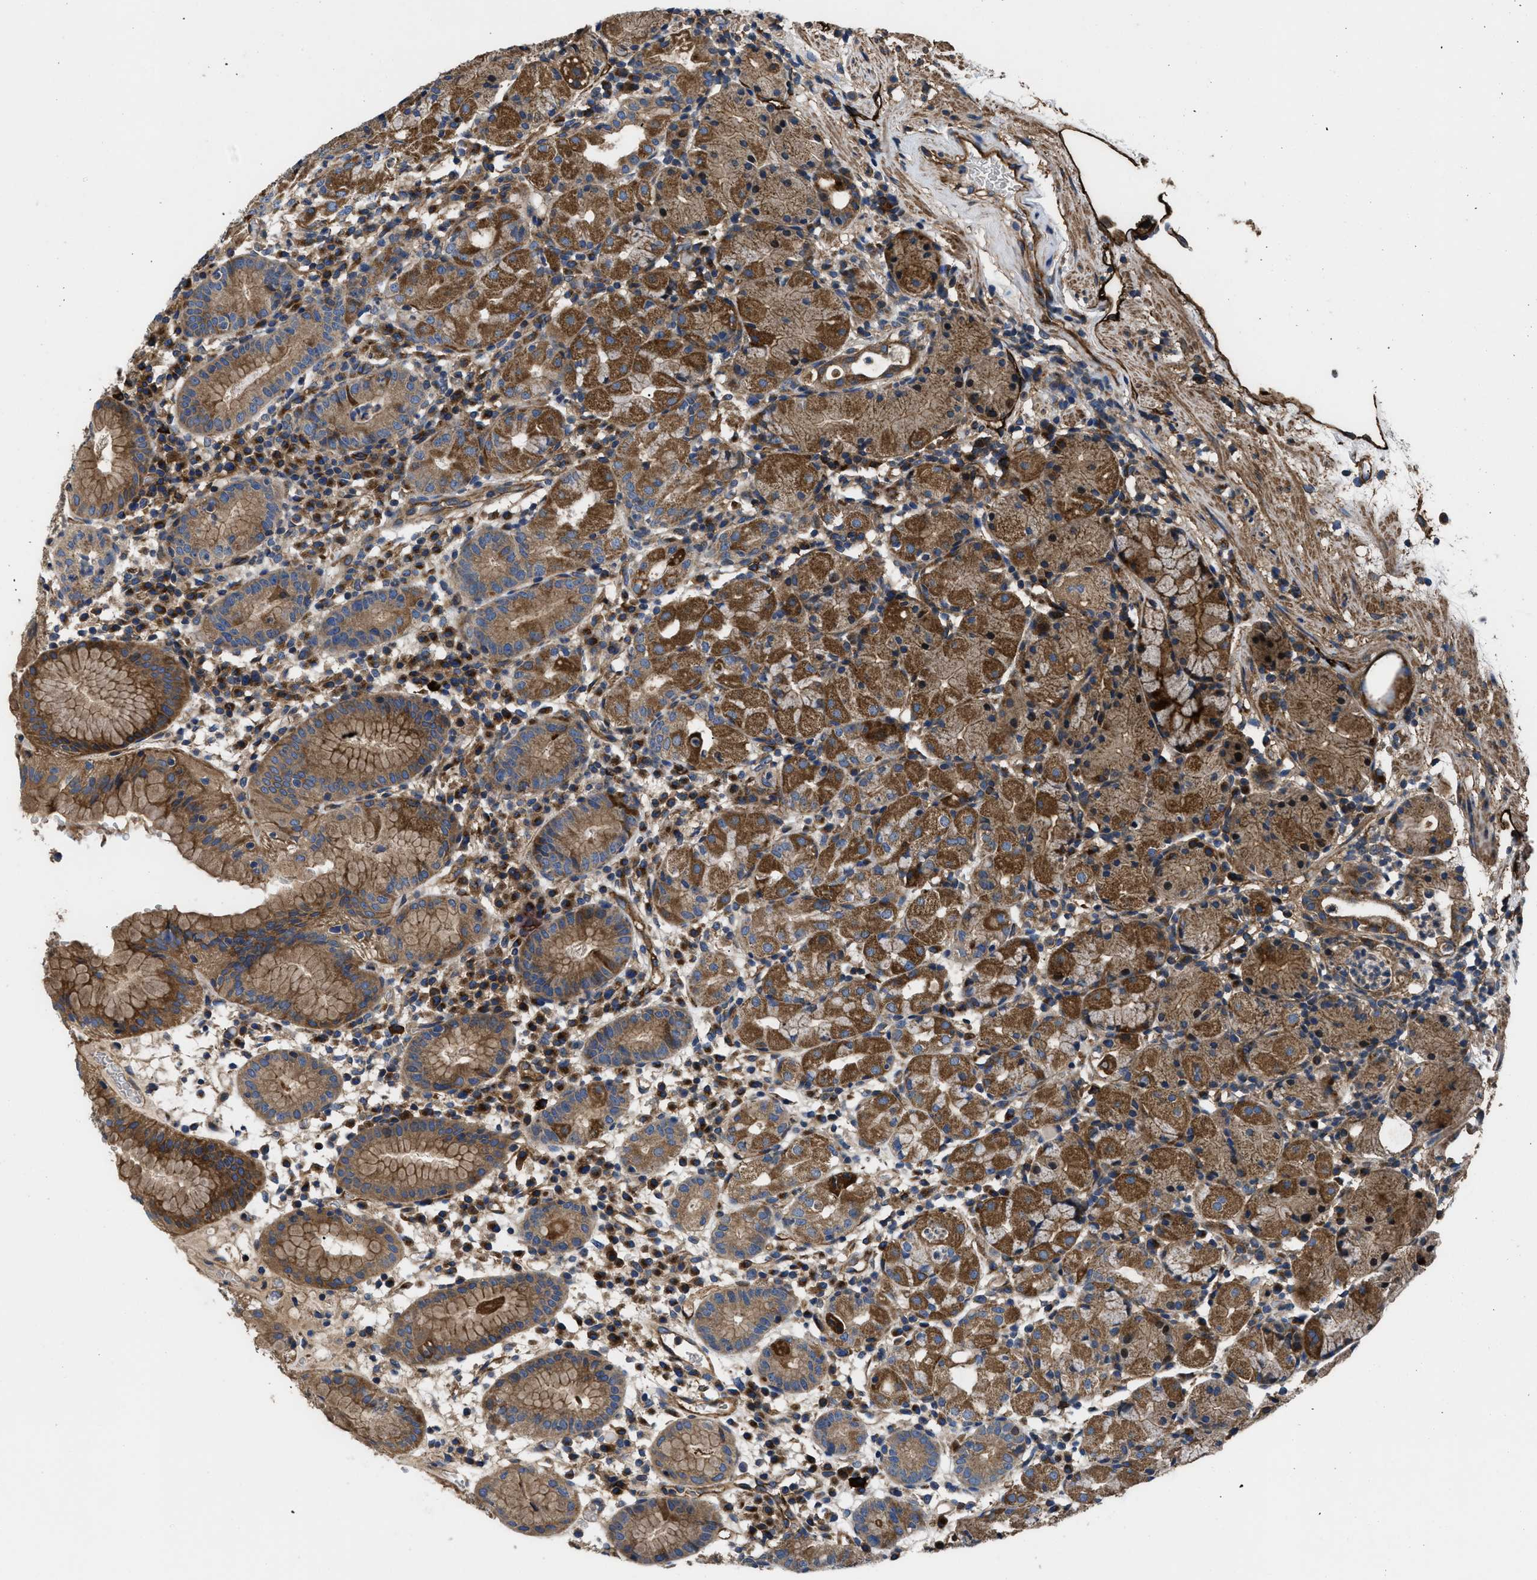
{"staining": {"intensity": "strong", "quantity": ">75%", "location": "cytoplasmic/membranous"}, "tissue": "stomach", "cell_type": "Glandular cells", "image_type": "normal", "snomed": [{"axis": "morphology", "description": "Normal tissue, NOS"}, {"axis": "topography", "description": "Stomach"}, {"axis": "topography", "description": "Stomach, lower"}], "caption": "Immunohistochemical staining of benign stomach reveals high levels of strong cytoplasmic/membranous staining in about >75% of glandular cells.", "gene": "NT5E", "patient": {"sex": "female", "age": 75}}